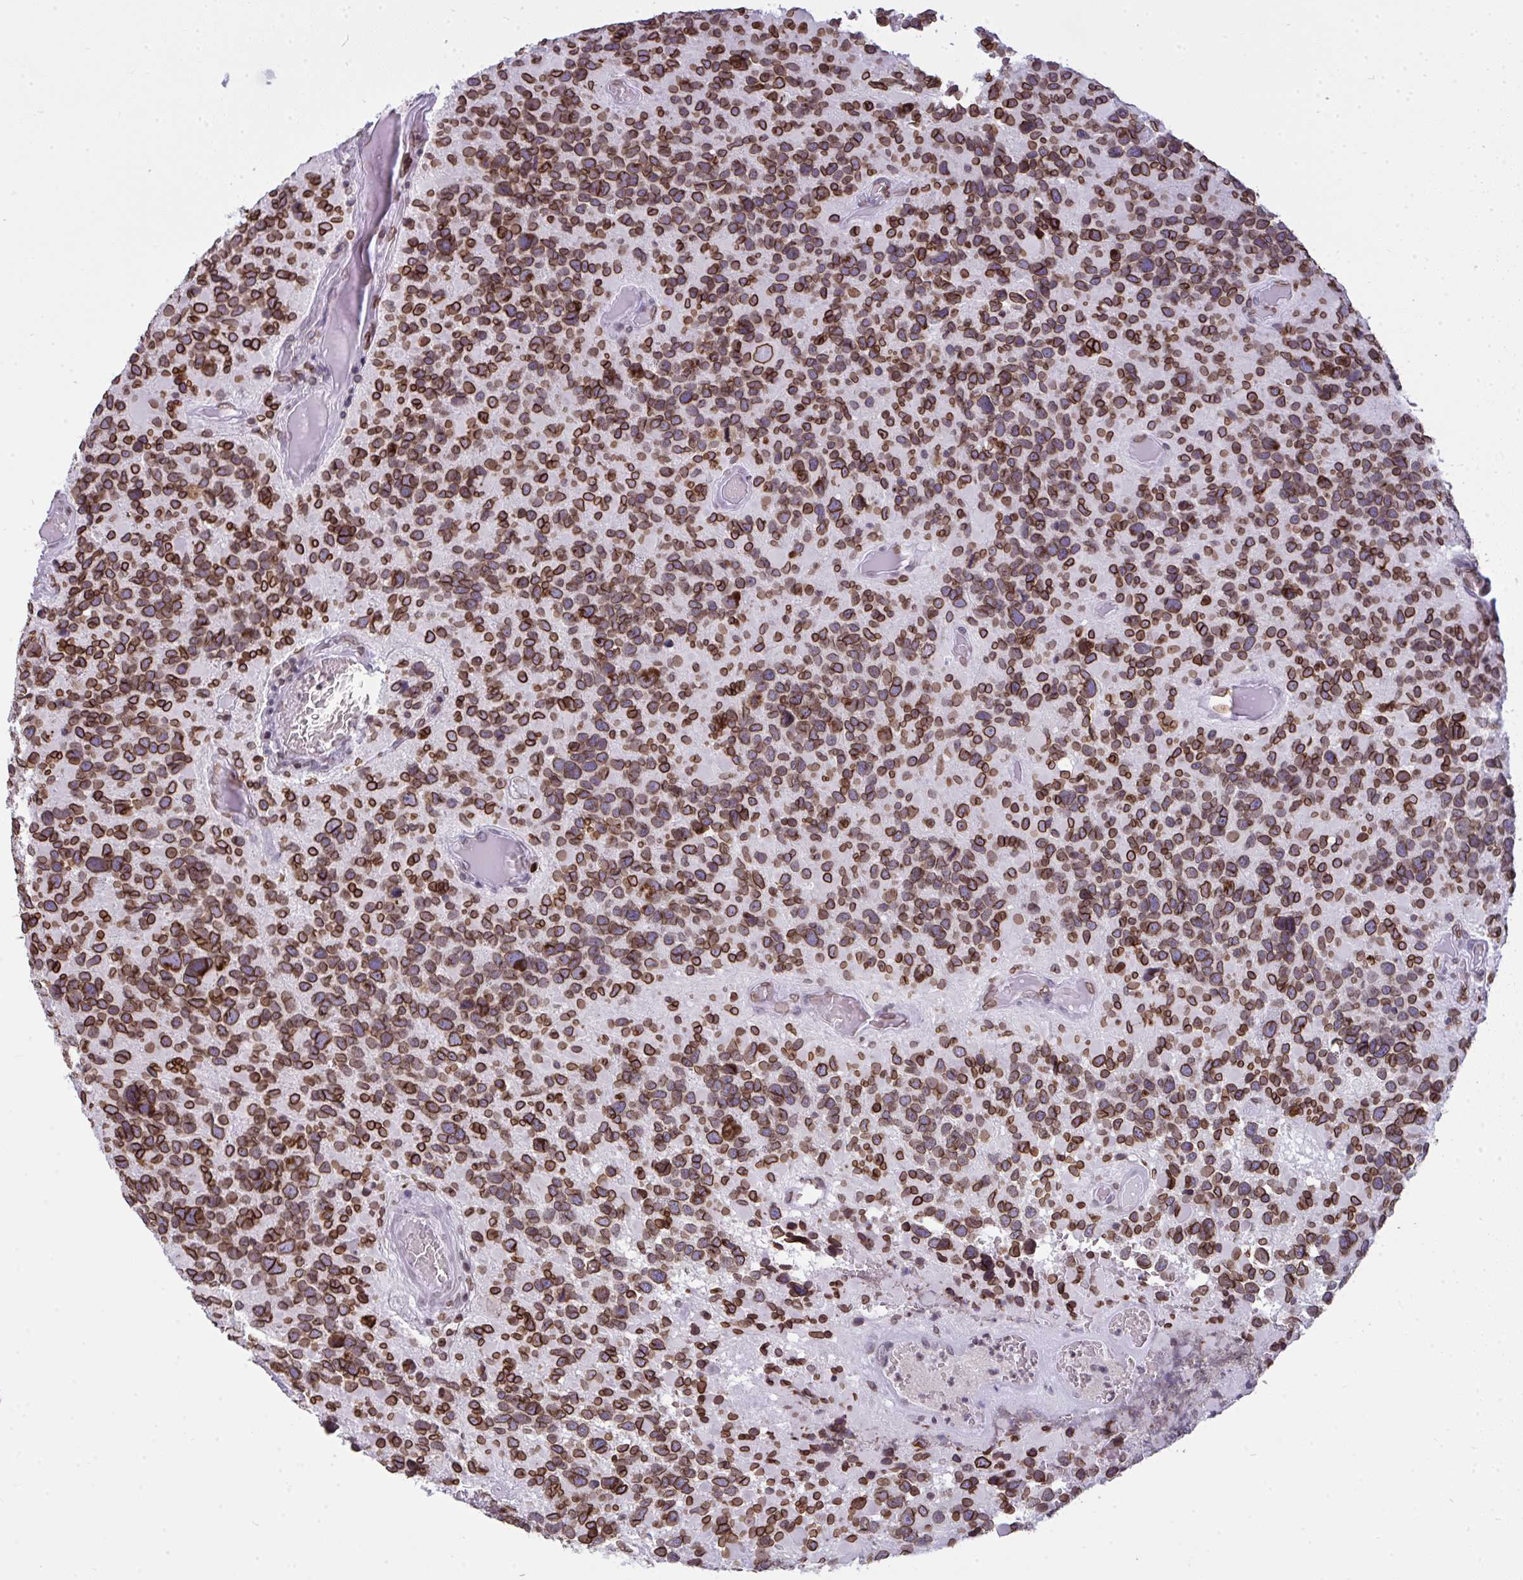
{"staining": {"intensity": "moderate", "quantity": ">75%", "location": "cytoplasmic/membranous,nuclear"}, "tissue": "glioma", "cell_type": "Tumor cells", "image_type": "cancer", "snomed": [{"axis": "morphology", "description": "Glioma, malignant, High grade"}, {"axis": "topography", "description": "Brain"}], "caption": "Human glioma stained with a brown dye exhibits moderate cytoplasmic/membranous and nuclear positive staining in approximately >75% of tumor cells.", "gene": "LMNB2", "patient": {"sex": "female", "age": 40}}